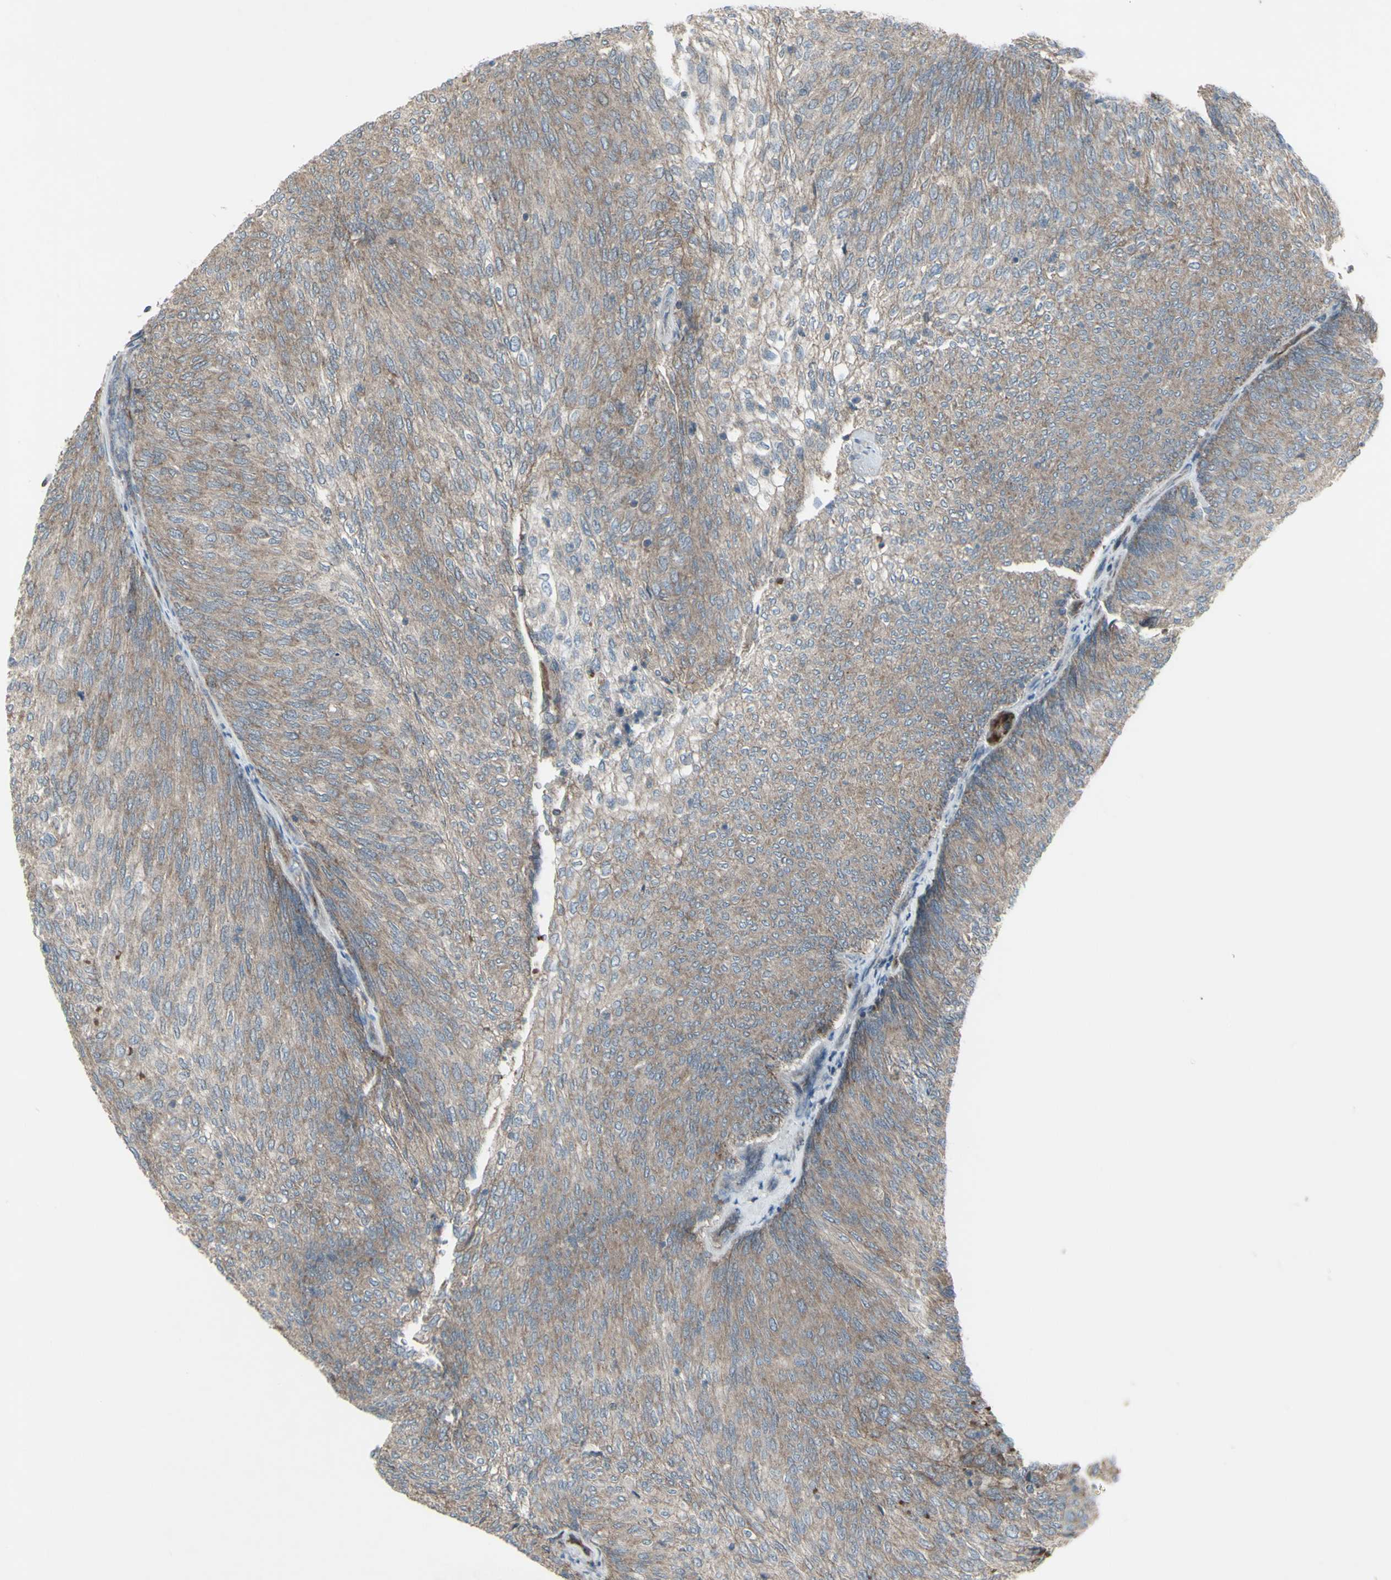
{"staining": {"intensity": "weak", "quantity": ">75%", "location": "cytoplasmic/membranous"}, "tissue": "urothelial cancer", "cell_type": "Tumor cells", "image_type": "cancer", "snomed": [{"axis": "morphology", "description": "Urothelial carcinoma, Low grade"}, {"axis": "topography", "description": "Urinary bladder"}], "caption": "Protein staining displays weak cytoplasmic/membranous positivity in approximately >75% of tumor cells in urothelial carcinoma (low-grade). The staining was performed using DAB (3,3'-diaminobenzidine) to visualize the protein expression in brown, while the nuclei were stained in blue with hematoxylin (Magnification: 20x).", "gene": "SHC1", "patient": {"sex": "female", "age": 79}}